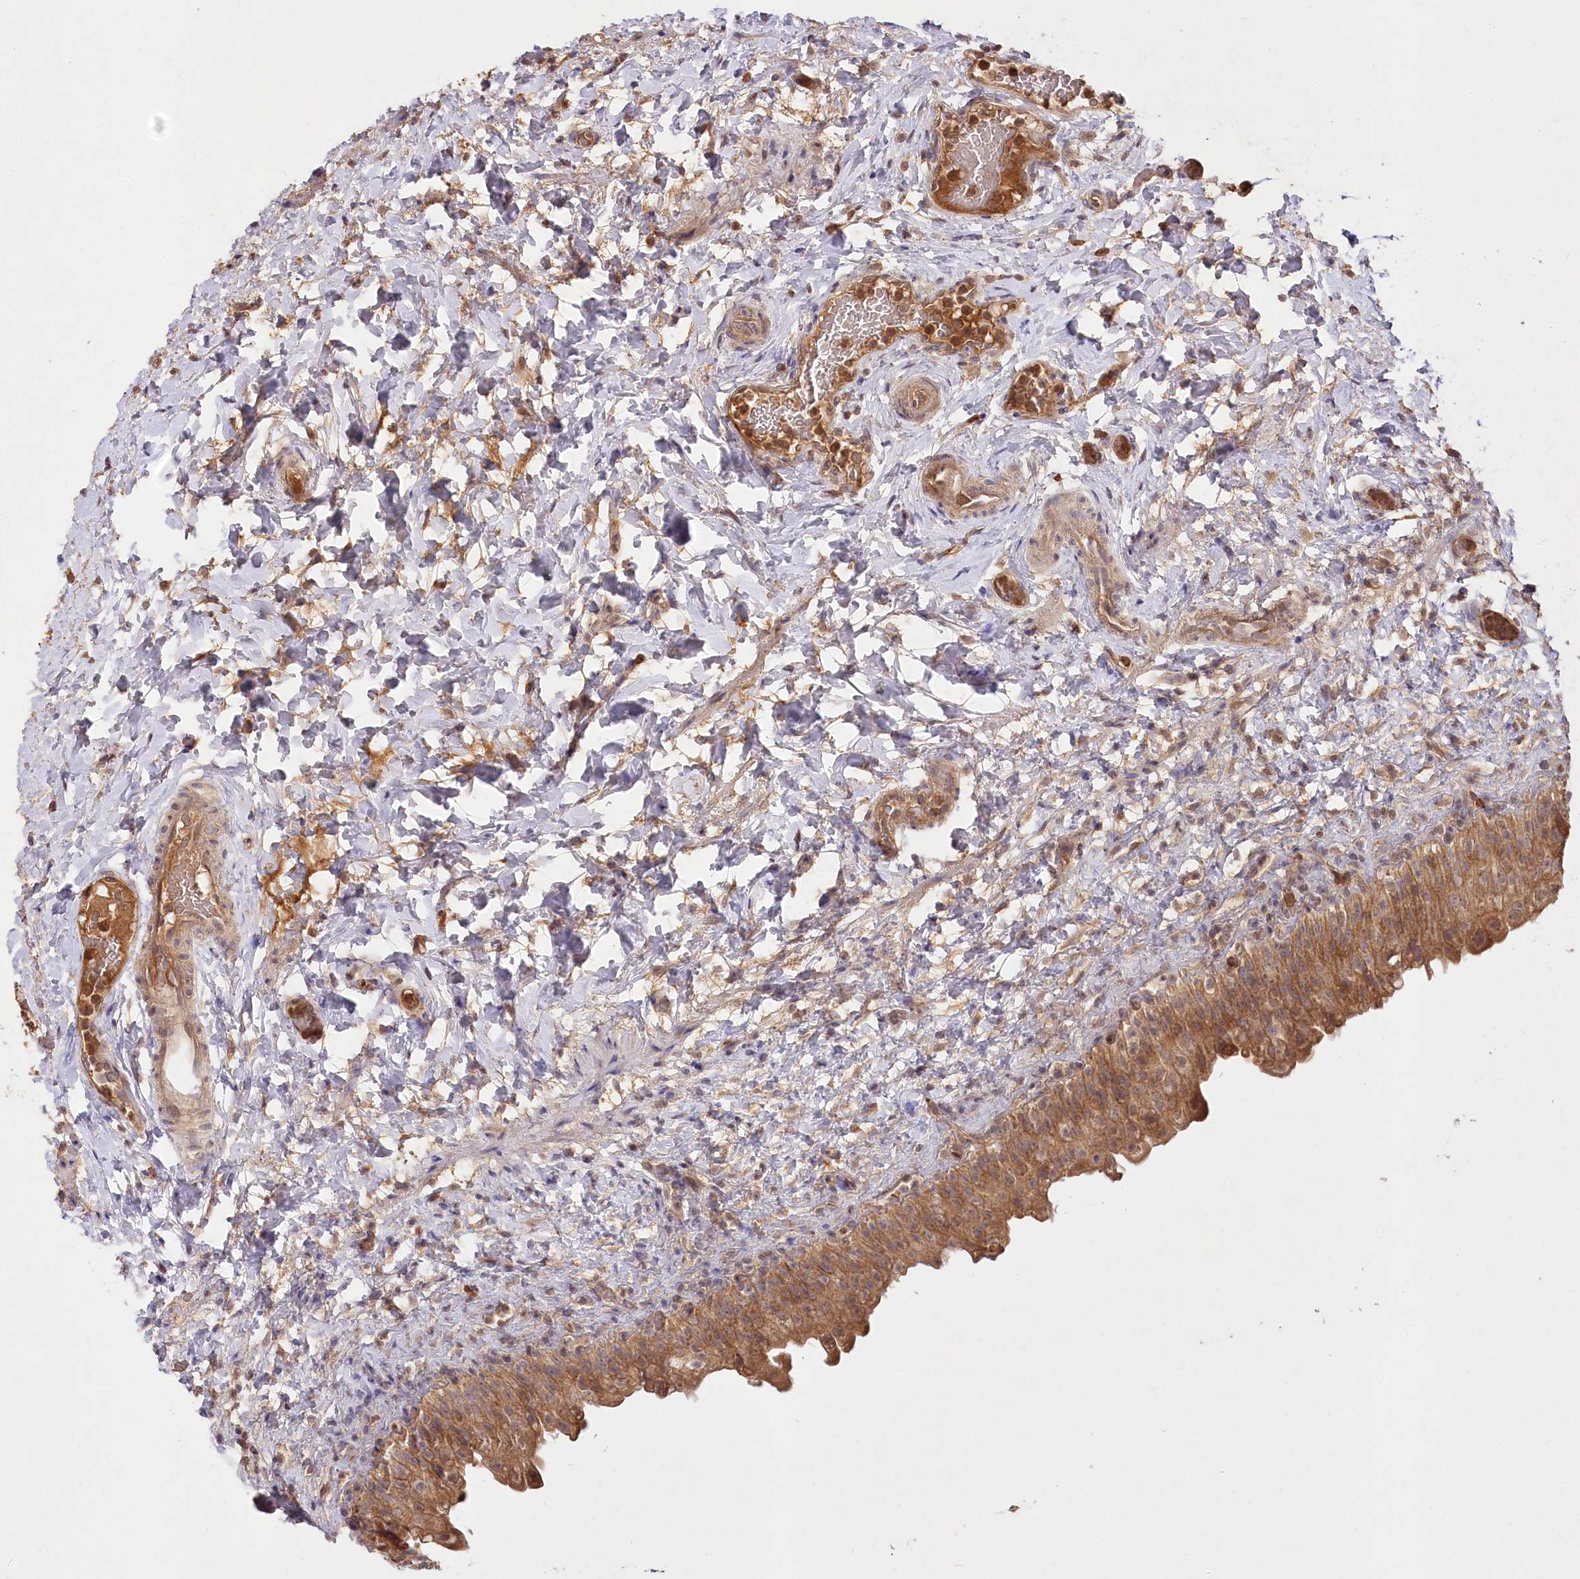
{"staining": {"intensity": "moderate", "quantity": ">75%", "location": "cytoplasmic/membranous"}, "tissue": "urinary bladder", "cell_type": "Urothelial cells", "image_type": "normal", "snomed": [{"axis": "morphology", "description": "Normal tissue, NOS"}, {"axis": "topography", "description": "Urinary bladder"}], "caption": "The immunohistochemical stain shows moderate cytoplasmic/membranous expression in urothelial cells of benign urinary bladder.", "gene": "IRAK1BP1", "patient": {"sex": "female", "age": 27}}